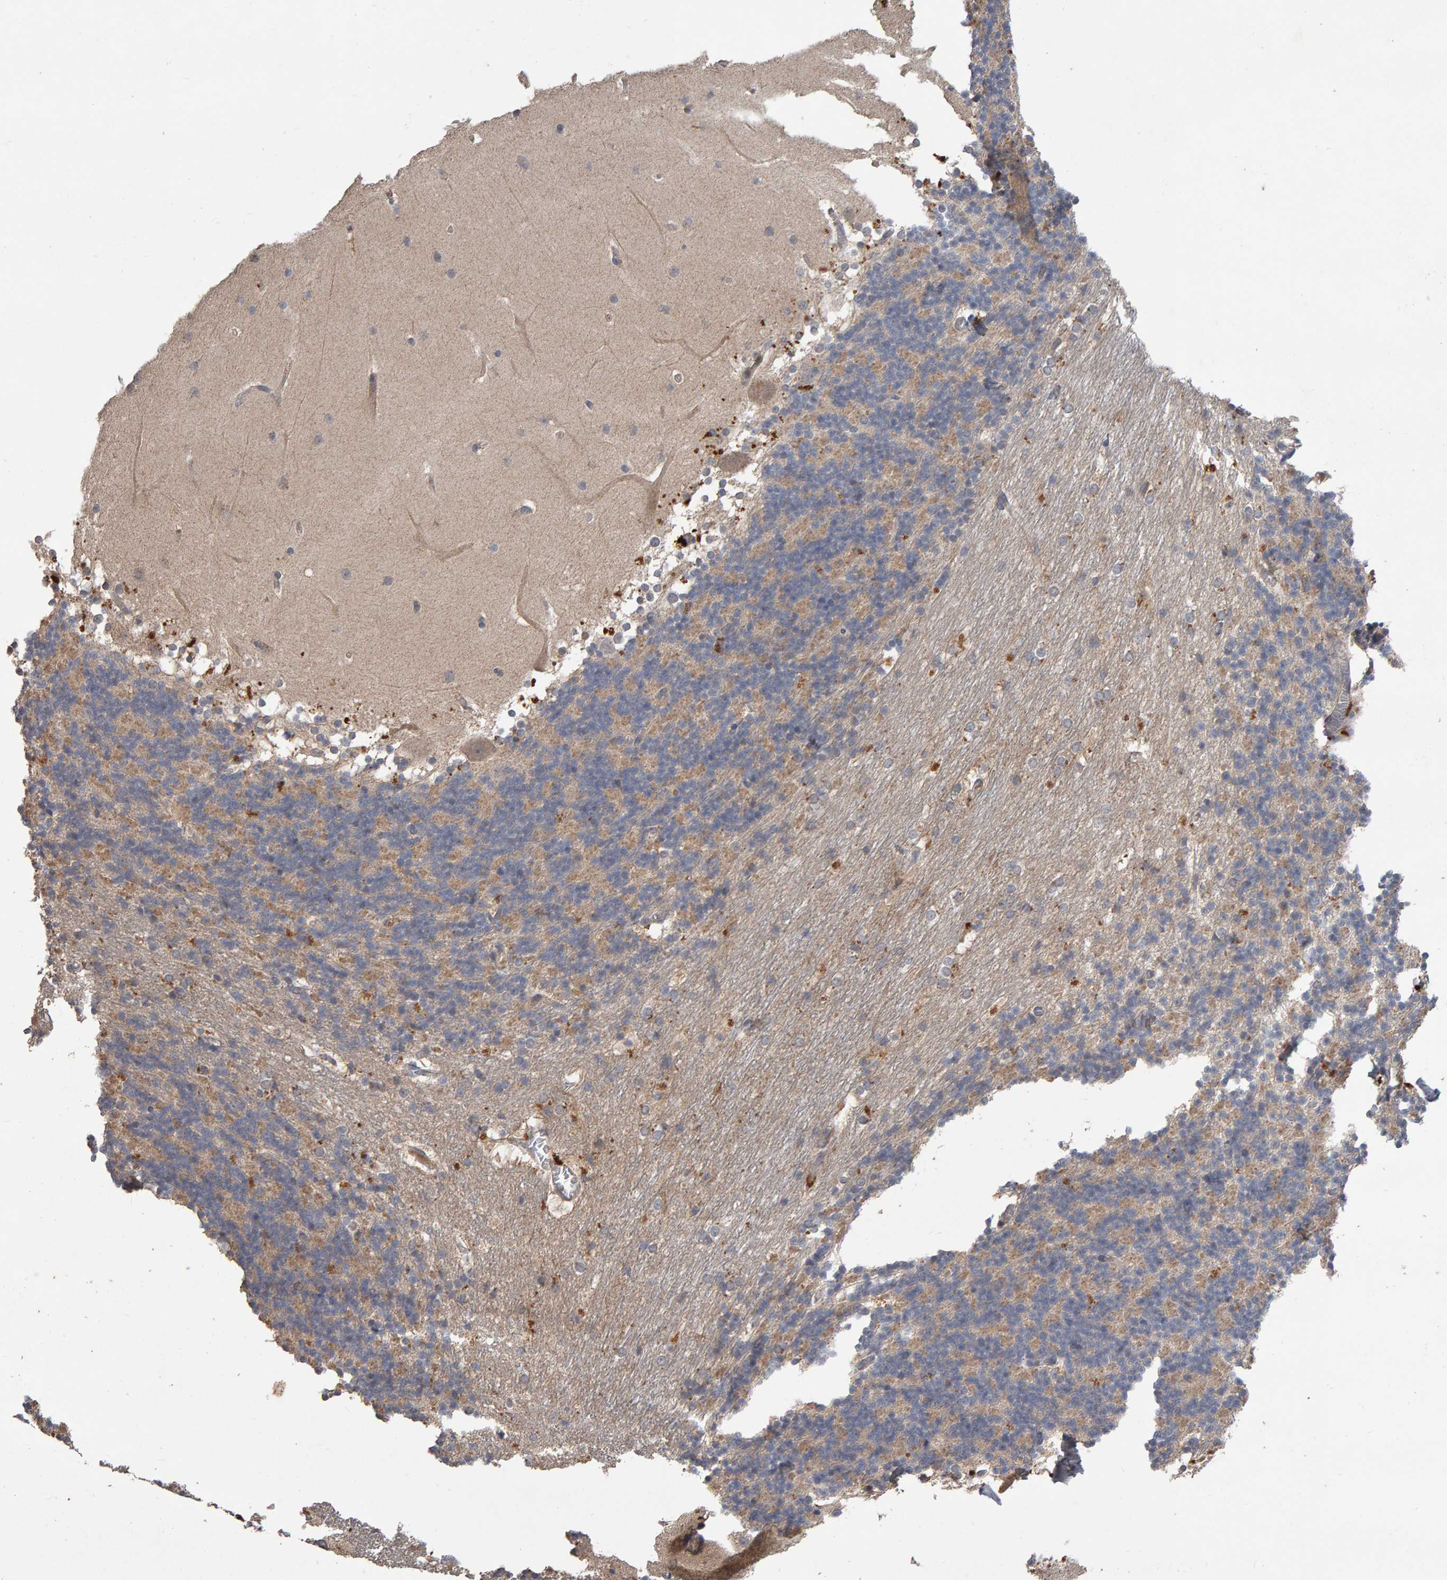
{"staining": {"intensity": "weak", "quantity": "25%-75%", "location": "cytoplasmic/membranous"}, "tissue": "cerebellum", "cell_type": "Cells in granular layer", "image_type": "normal", "snomed": [{"axis": "morphology", "description": "Normal tissue, NOS"}, {"axis": "topography", "description": "Cerebellum"}], "caption": "This is an image of immunohistochemistry staining of normal cerebellum, which shows weak positivity in the cytoplasmic/membranous of cells in granular layer.", "gene": "COASY", "patient": {"sex": "female", "age": 19}}